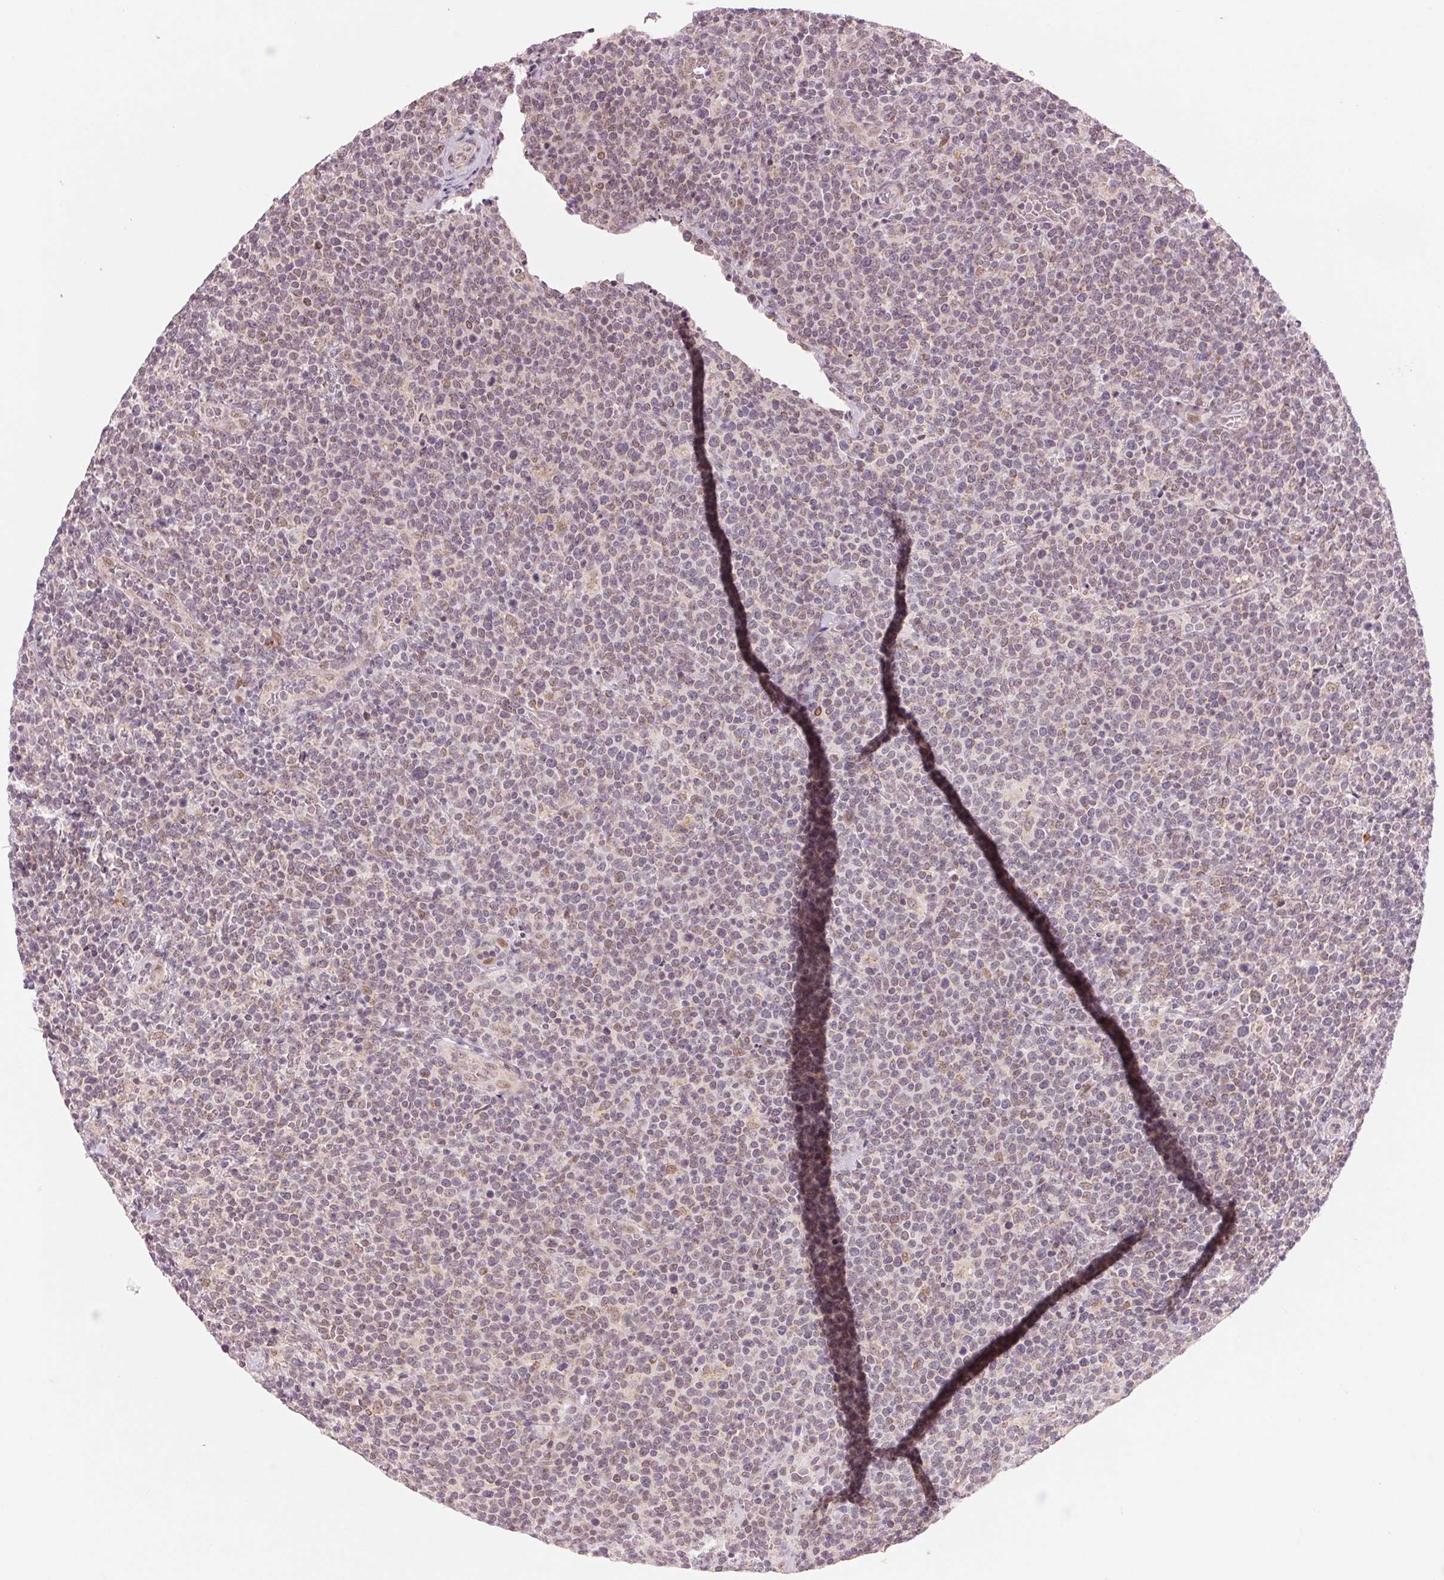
{"staining": {"intensity": "weak", "quantity": "<25%", "location": "cytoplasmic/membranous,nuclear"}, "tissue": "lymphoma", "cell_type": "Tumor cells", "image_type": "cancer", "snomed": [{"axis": "morphology", "description": "Malignant lymphoma, non-Hodgkin's type, High grade"}, {"axis": "topography", "description": "Lymph node"}], "caption": "The histopathology image shows no significant staining in tumor cells of malignant lymphoma, non-Hodgkin's type (high-grade). (Immunohistochemistry (ihc), brightfield microscopy, high magnification).", "gene": "ARHGAP32", "patient": {"sex": "male", "age": 61}}